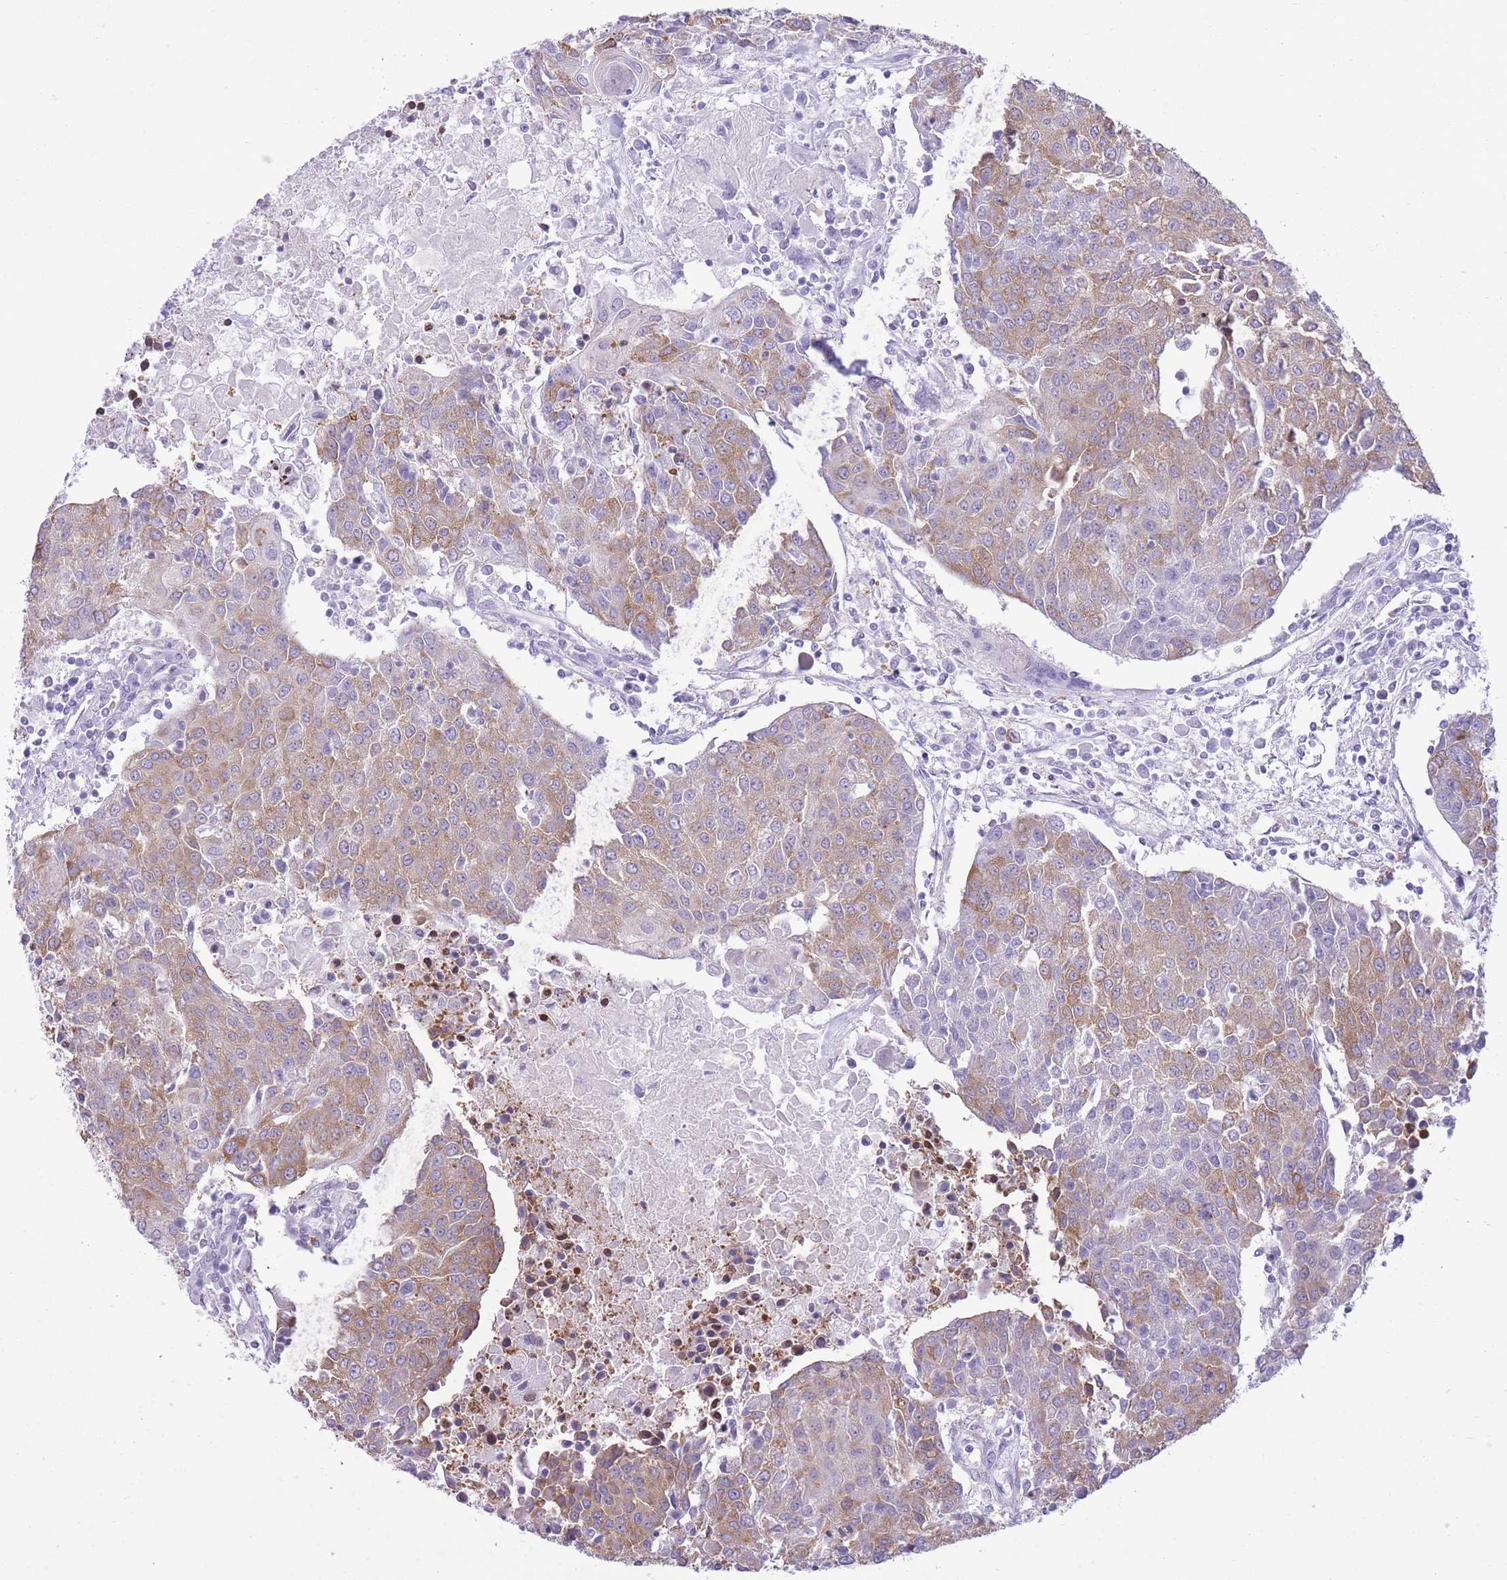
{"staining": {"intensity": "moderate", "quantity": ">75%", "location": "cytoplasmic/membranous"}, "tissue": "urothelial cancer", "cell_type": "Tumor cells", "image_type": "cancer", "snomed": [{"axis": "morphology", "description": "Urothelial carcinoma, High grade"}, {"axis": "topography", "description": "Urinary bladder"}], "caption": "Immunohistochemistry (IHC) photomicrograph of neoplastic tissue: urothelial carcinoma (high-grade) stained using immunohistochemistry exhibits medium levels of moderate protein expression localized specifically in the cytoplasmic/membranous of tumor cells, appearing as a cytoplasmic/membranous brown color.", "gene": "ZNF501", "patient": {"sex": "female", "age": 85}}